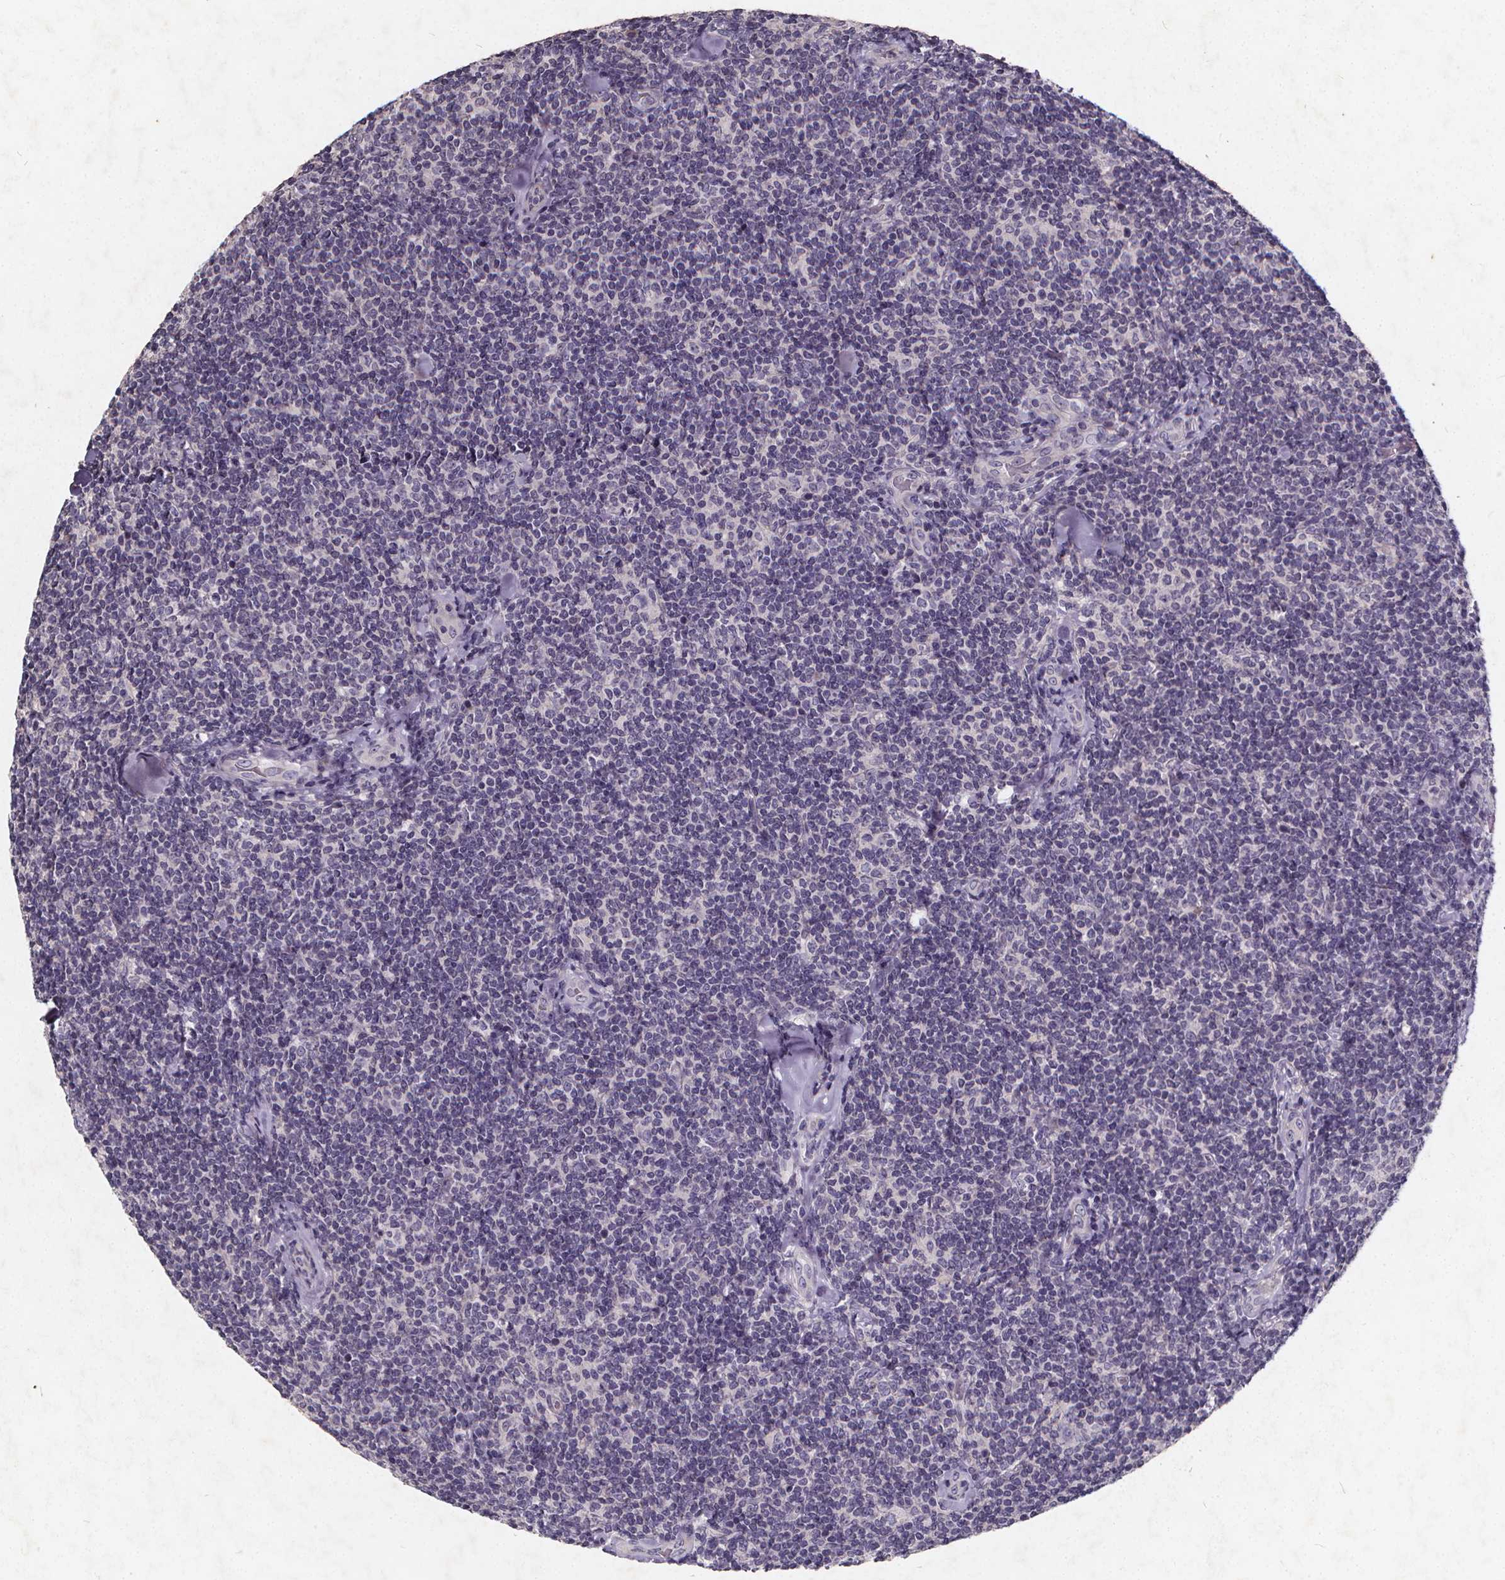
{"staining": {"intensity": "negative", "quantity": "none", "location": "none"}, "tissue": "lymphoma", "cell_type": "Tumor cells", "image_type": "cancer", "snomed": [{"axis": "morphology", "description": "Malignant lymphoma, non-Hodgkin's type, Low grade"}, {"axis": "topography", "description": "Lymph node"}], "caption": "Lymphoma was stained to show a protein in brown. There is no significant staining in tumor cells.", "gene": "TSPAN14", "patient": {"sex": "female", "age": 56}}